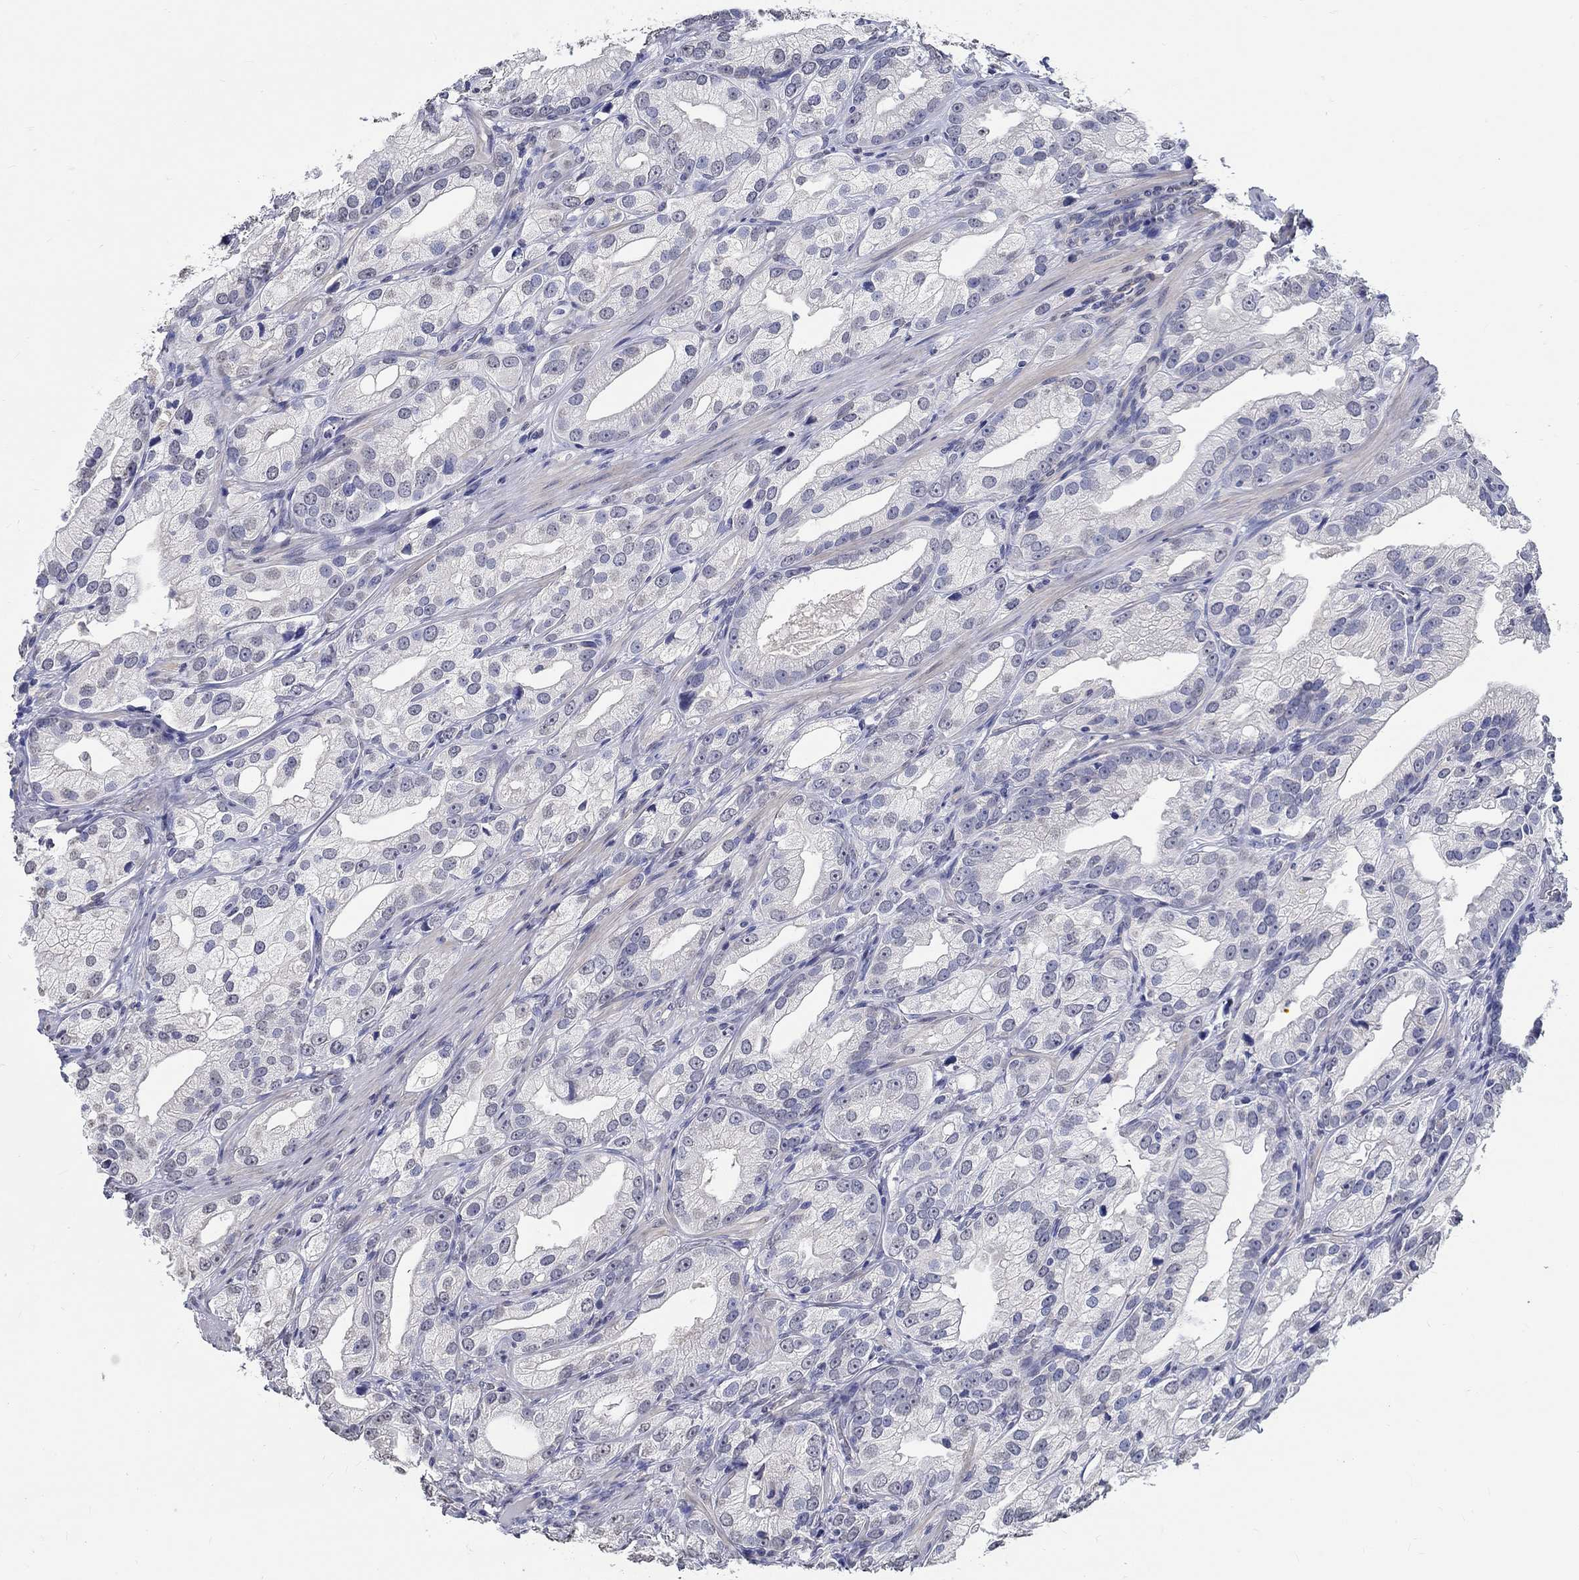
{"staining": {"intensity": "negative", "quantity": "none", "location": "none"}, "tissue": "prostate cancer", "cell_type": "Tumor cells", "image_type": "cancer", "snomed": [{"axis": "morphology", "description": "Adenocarcinoma, High grade"}, {"axis": "topography", "description": "Prostate and seminal vesicle, NOS"}], "caption": "This micrograph is of prostate high-grade adenocarcinoma stained with IHC to label a protein in brown with the nuclei are counter-stained blue. There is no staining in tumor cells.", "gene": "PDE1B", "patient": {"sex": "male", "age": 62}}